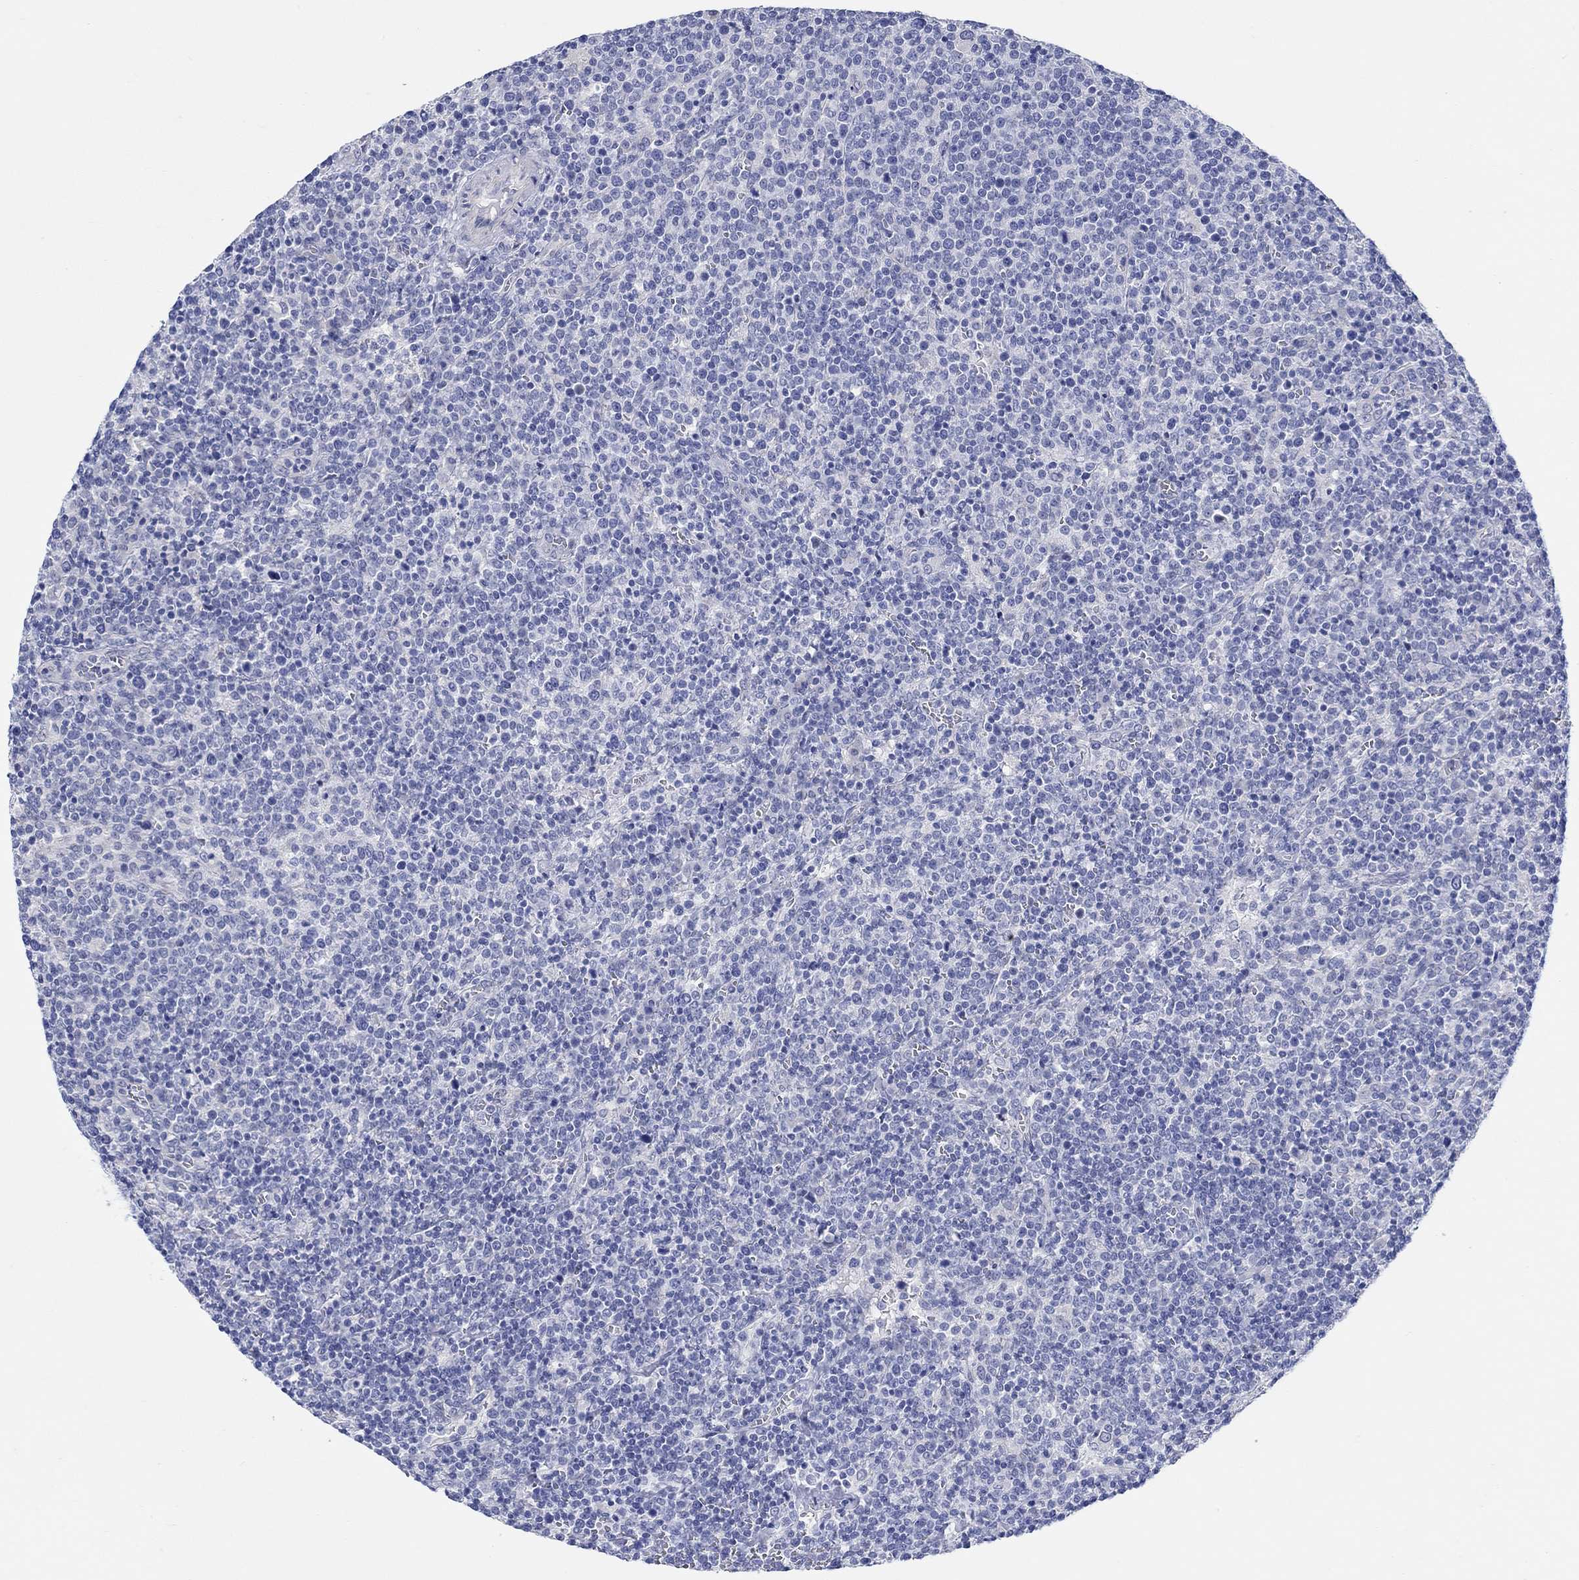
{"staining": {"intensity": "negative", "quantity": "none", "location": "none"}, "tissue": "lymphoma", "cell_type": "Tumor cells", "image_type": "cancer", "snomed": [{"axis": "morphology", "description": "Malignant lymphoma, non-Hodgkin's type, High grade"}, {"axis": "topography", "description": "Lymph node"}], "caption": "Immunohistochemistry of human lymphoma shows no positivity in tumor cells. (Immunohistochemistry (ihc), brightfield microscopy, high magnification).", "gene": "KRT222", "patient": {"sex": "male", "age": 61}}